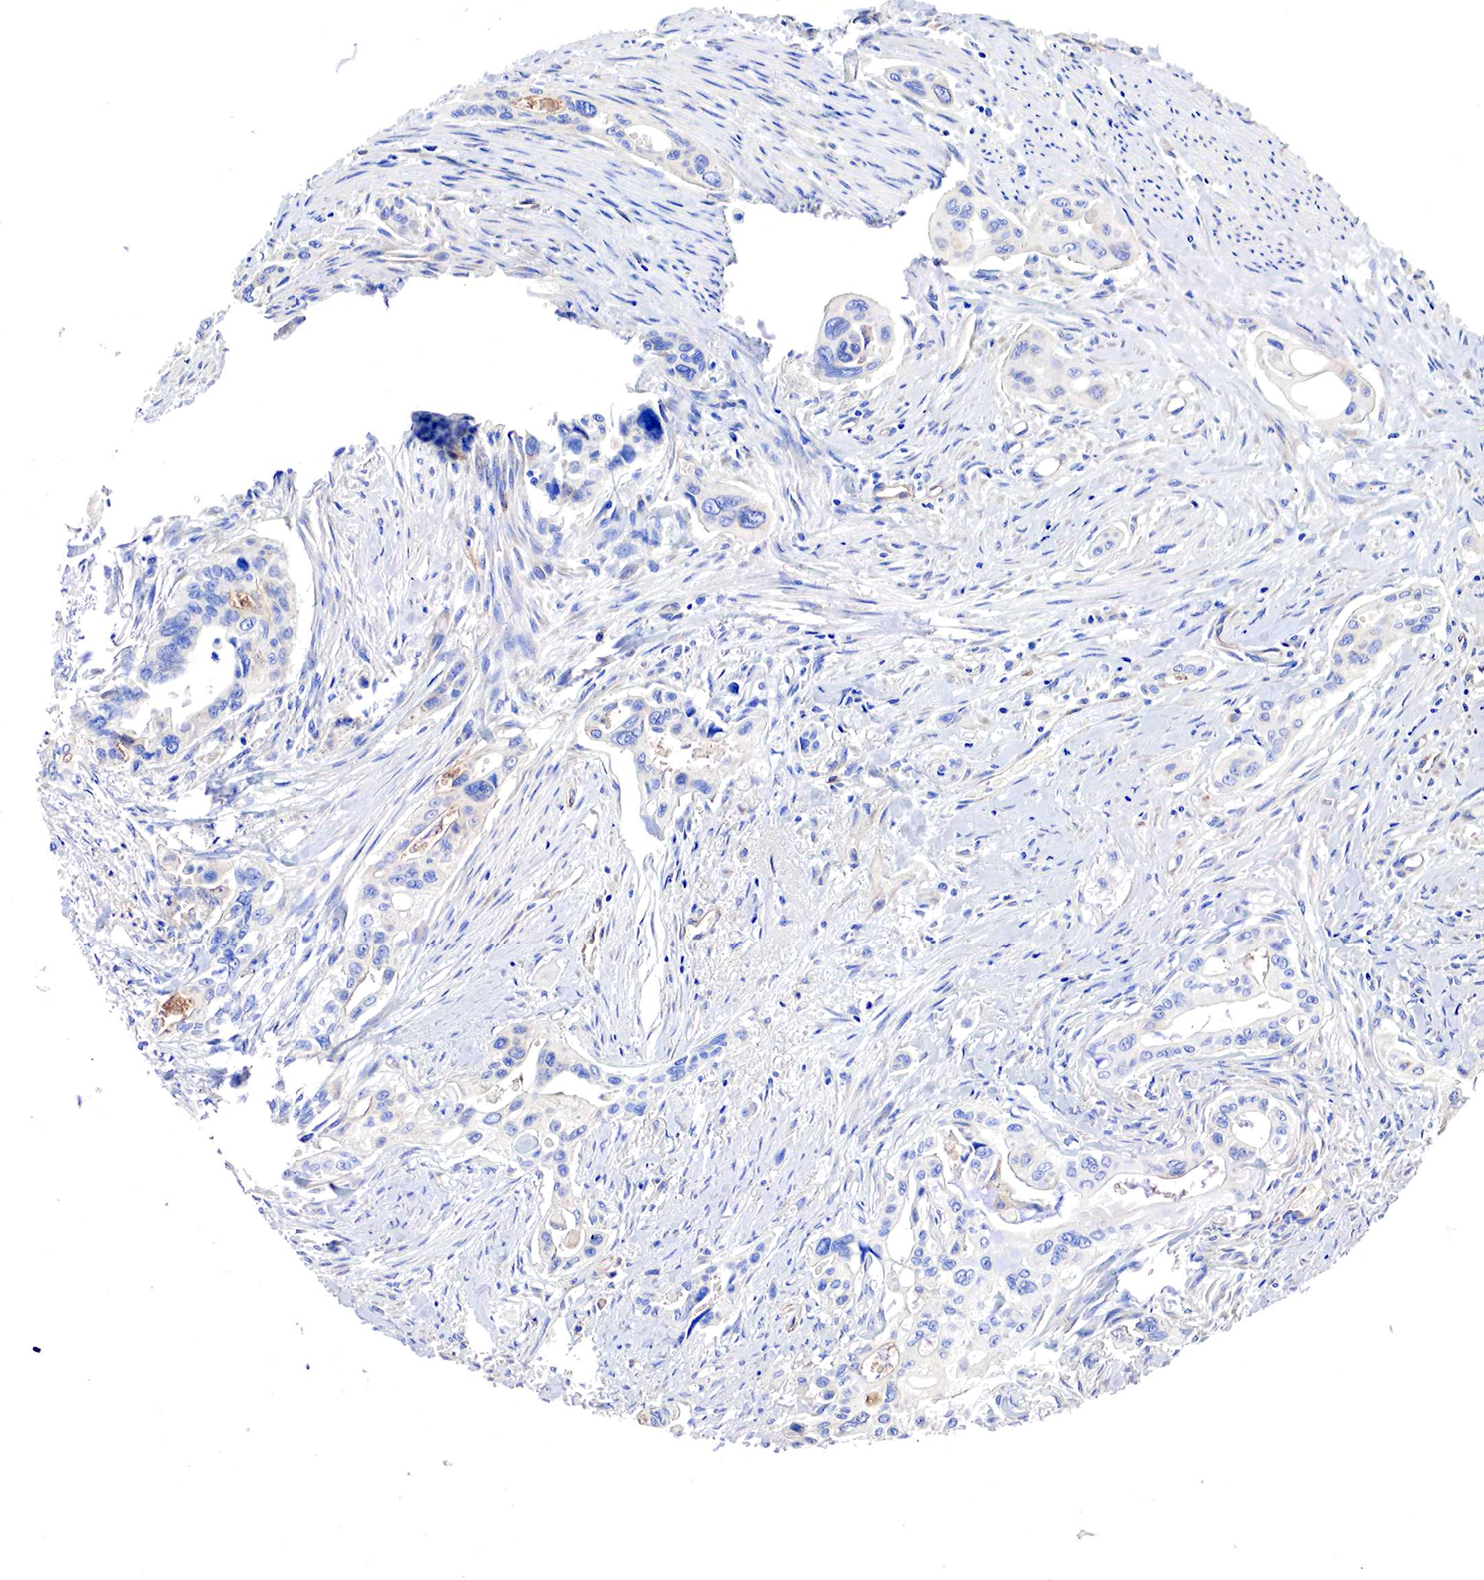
{"staining": {"intensity": "negative", "quantity": "none", "location": "none"}, "tissue": "pancreatic cancer", "cell_type": "Tumor cells", "image_type": "cancer", "snomed": [{"axis": "morphology", "description": "Adenocarcinoma, NOS"}, {"axis": "topography", "description": "Pancreas"}], "caption": "Micrograph shows no protein positivity in tumor cells of adenocarcinoma (pancreatic) tissue.", "gene": "RDX", "patient": {"sex": "male", "age": 77}}